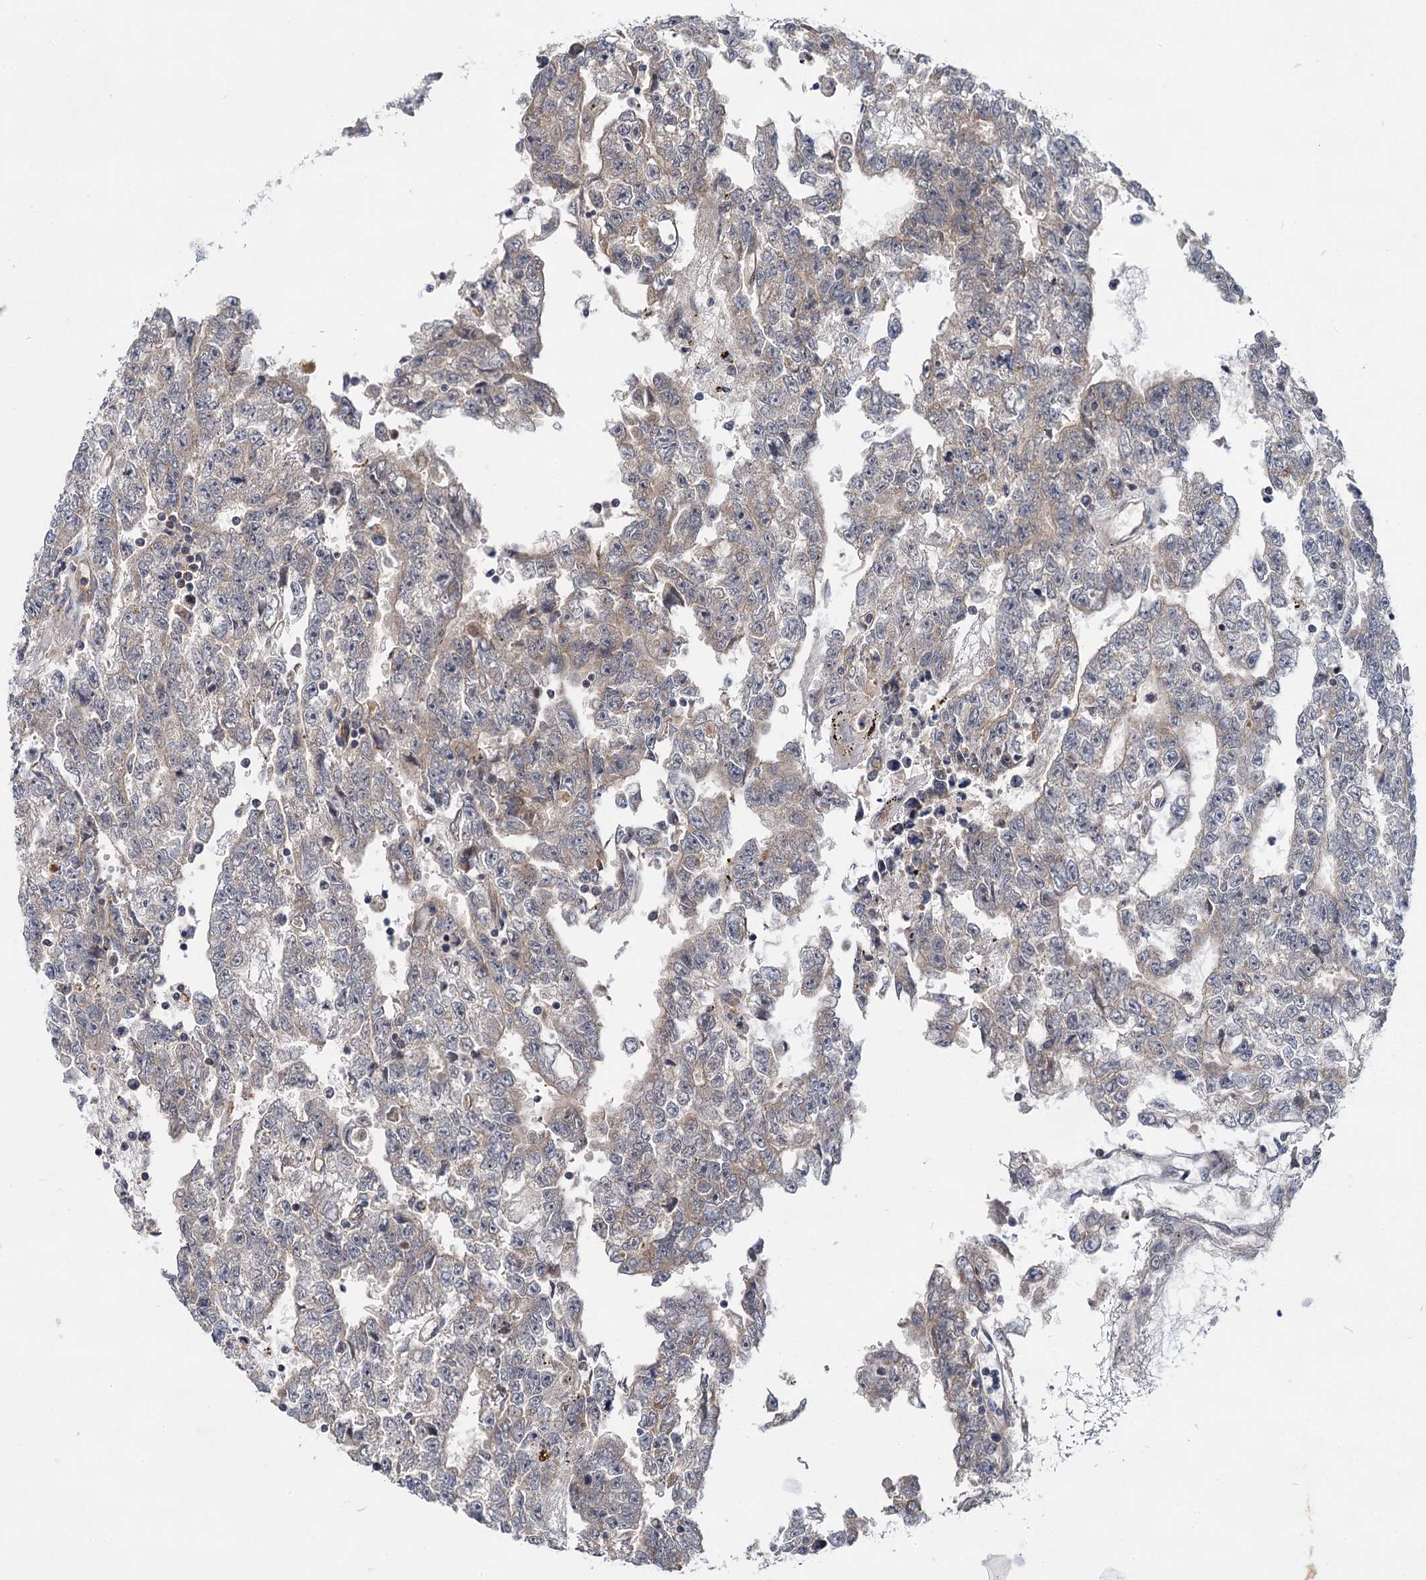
{"staining": {"intensity": "weak", "quantity": "<25%", "location": "cytoplasmic/membranous"}, "tissue": "testis cancer", "cell_type": "Tumor cells", "image_type": "cancer", "snomed": [{"axis": "morphology", "description": "Carcinoma, Embryonal, NOS"}, {"axis": "topography", "description": "Testis"}], "caption": "There is no significant staining in tumor cells of testis cancer (embryonal carcinoma).", "gene": "ABLIM1", "patient": {"sex": "male", "age": 25}}